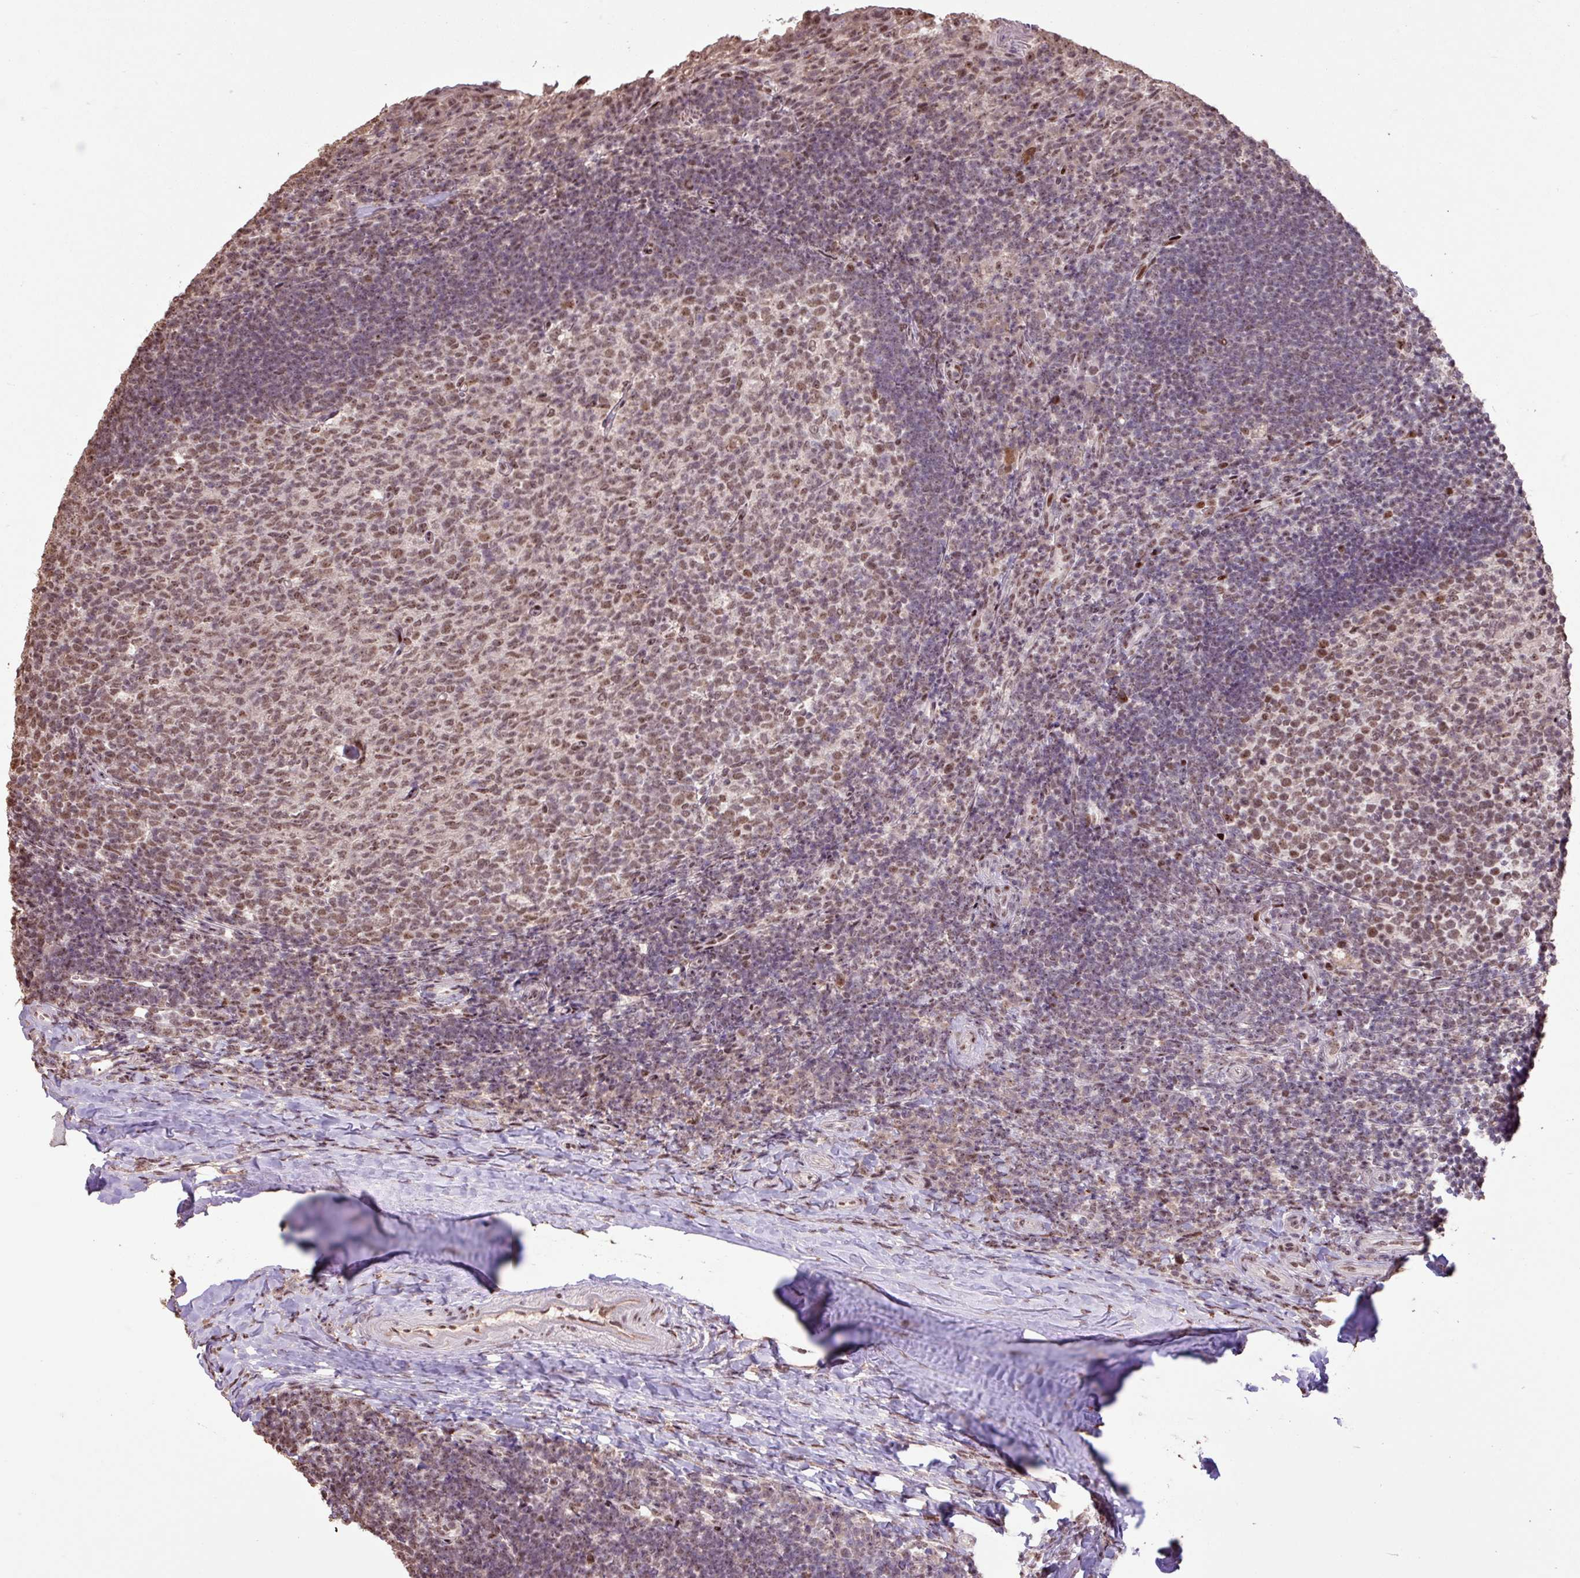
{"staining": {"intensity": "moderate", "quantity": ">75%", "location": "nuclear"}, "tissue": "tonsil", "cell_type": "Germinal center cells", "image_type": "normal", "snomed": [{"axis": "morphology", "description": "Normal tissue, NOS"}, {"axis": "topography", "description": "Tonsil"}], "caption": "The immunohistochemical stain labels moderate nuclear positivity in germinal center cells of unremarkable tonsil.", "gene": "ZNF709", "patient": {"sex": "female", "age": 10}}